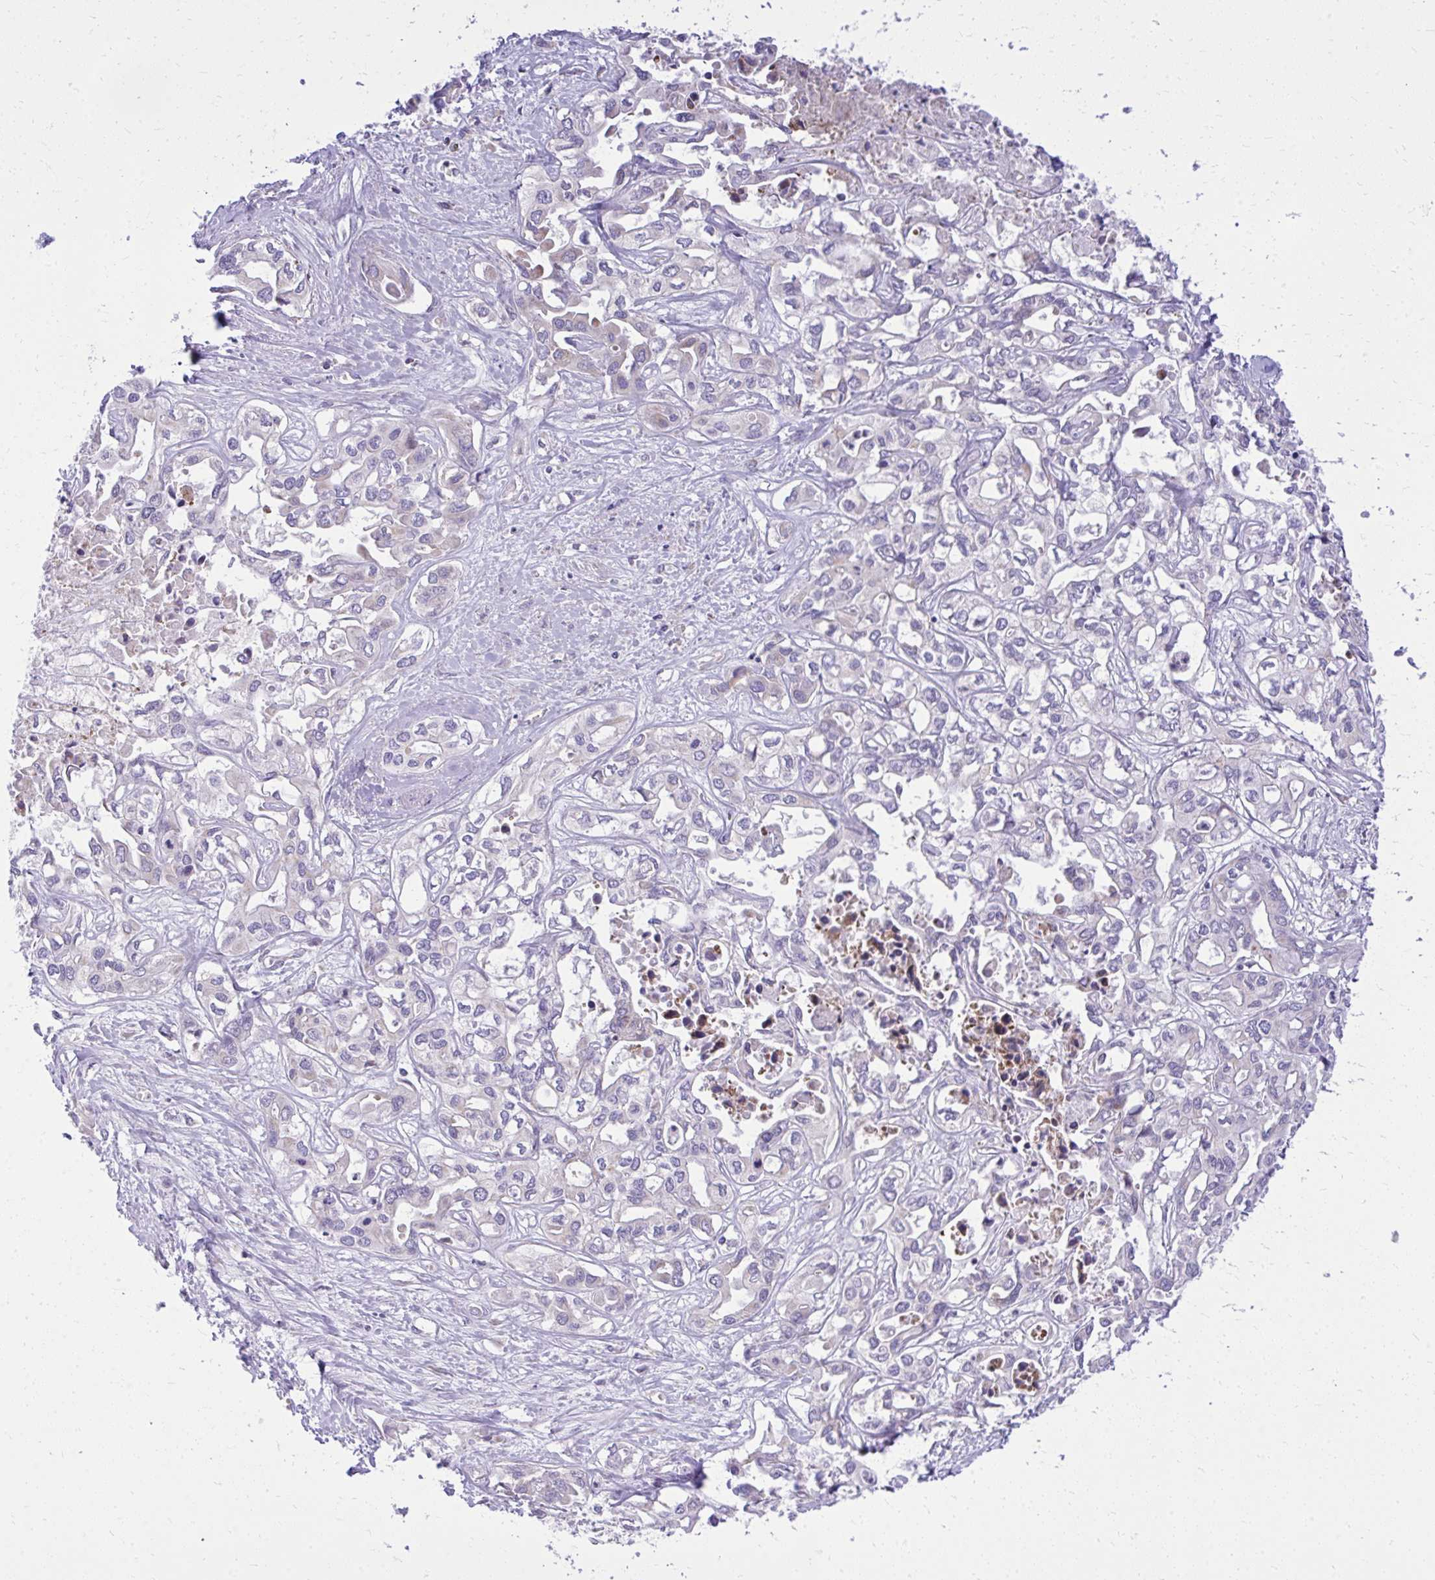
{"staining": {"intensity": "negative", "quantity": "none", "location": "none"}, "tissue": "liver cancer", "cell_type": "Tumor cells", "image_type": "cancer", "snomed": [{"axis": "morphology", "description": "Cholangiocarcinoma"}, {"axis": "topography", "description": "Liver"}], "caption": "The image demonstrates no staining of tumor cells in liver cholangiocarcinoma.", "gene": "GPRIN3", "patient": {"sex": "female", "age": 64}}